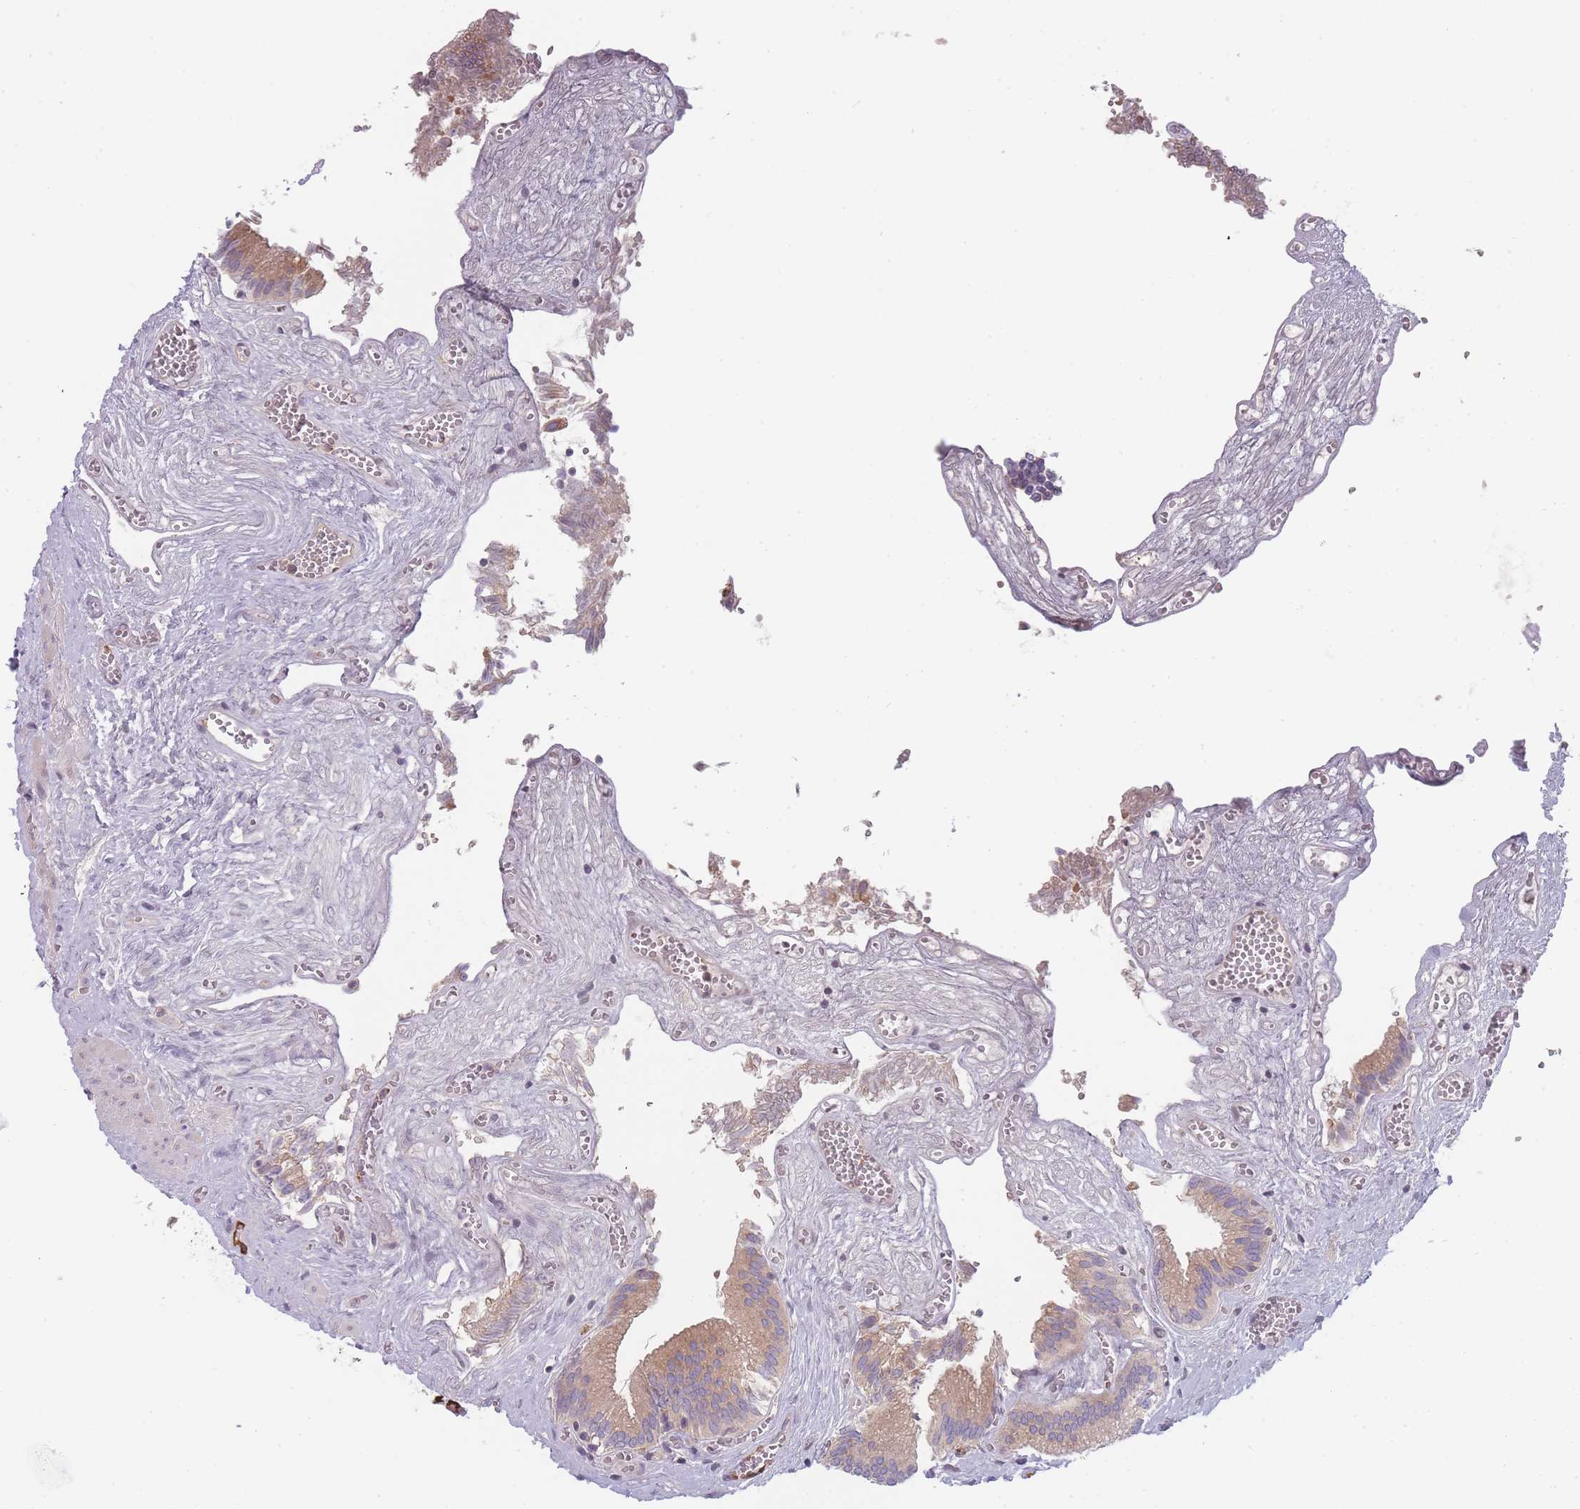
{"staining": {"intensity": "moderate", "quantity": ">75%", "location": "cytoplasmic/membranous"}, "tissue": "gallbladder", "cell_type": "Glandular cells", "image_type": "normal", "snomed": [{"axis": "morphology", "description": "Normal tissue, NOS"}, {"axis": "topography", "description": "Gallbladder"}, {"axis": "topography", "description": "Peripheral nerve tissue"}], "caption": "Immunohistochemistry (DAB) staining of unremarkable human gallbladder shows moderate cytoplasmic/membranous protein positivity in about >75% of glandular cells. (DAB = brown stain, brightfield microscopy at high magnification).", "gene": "CD300LF", "patient": {"sex": "male", "age": 17}}